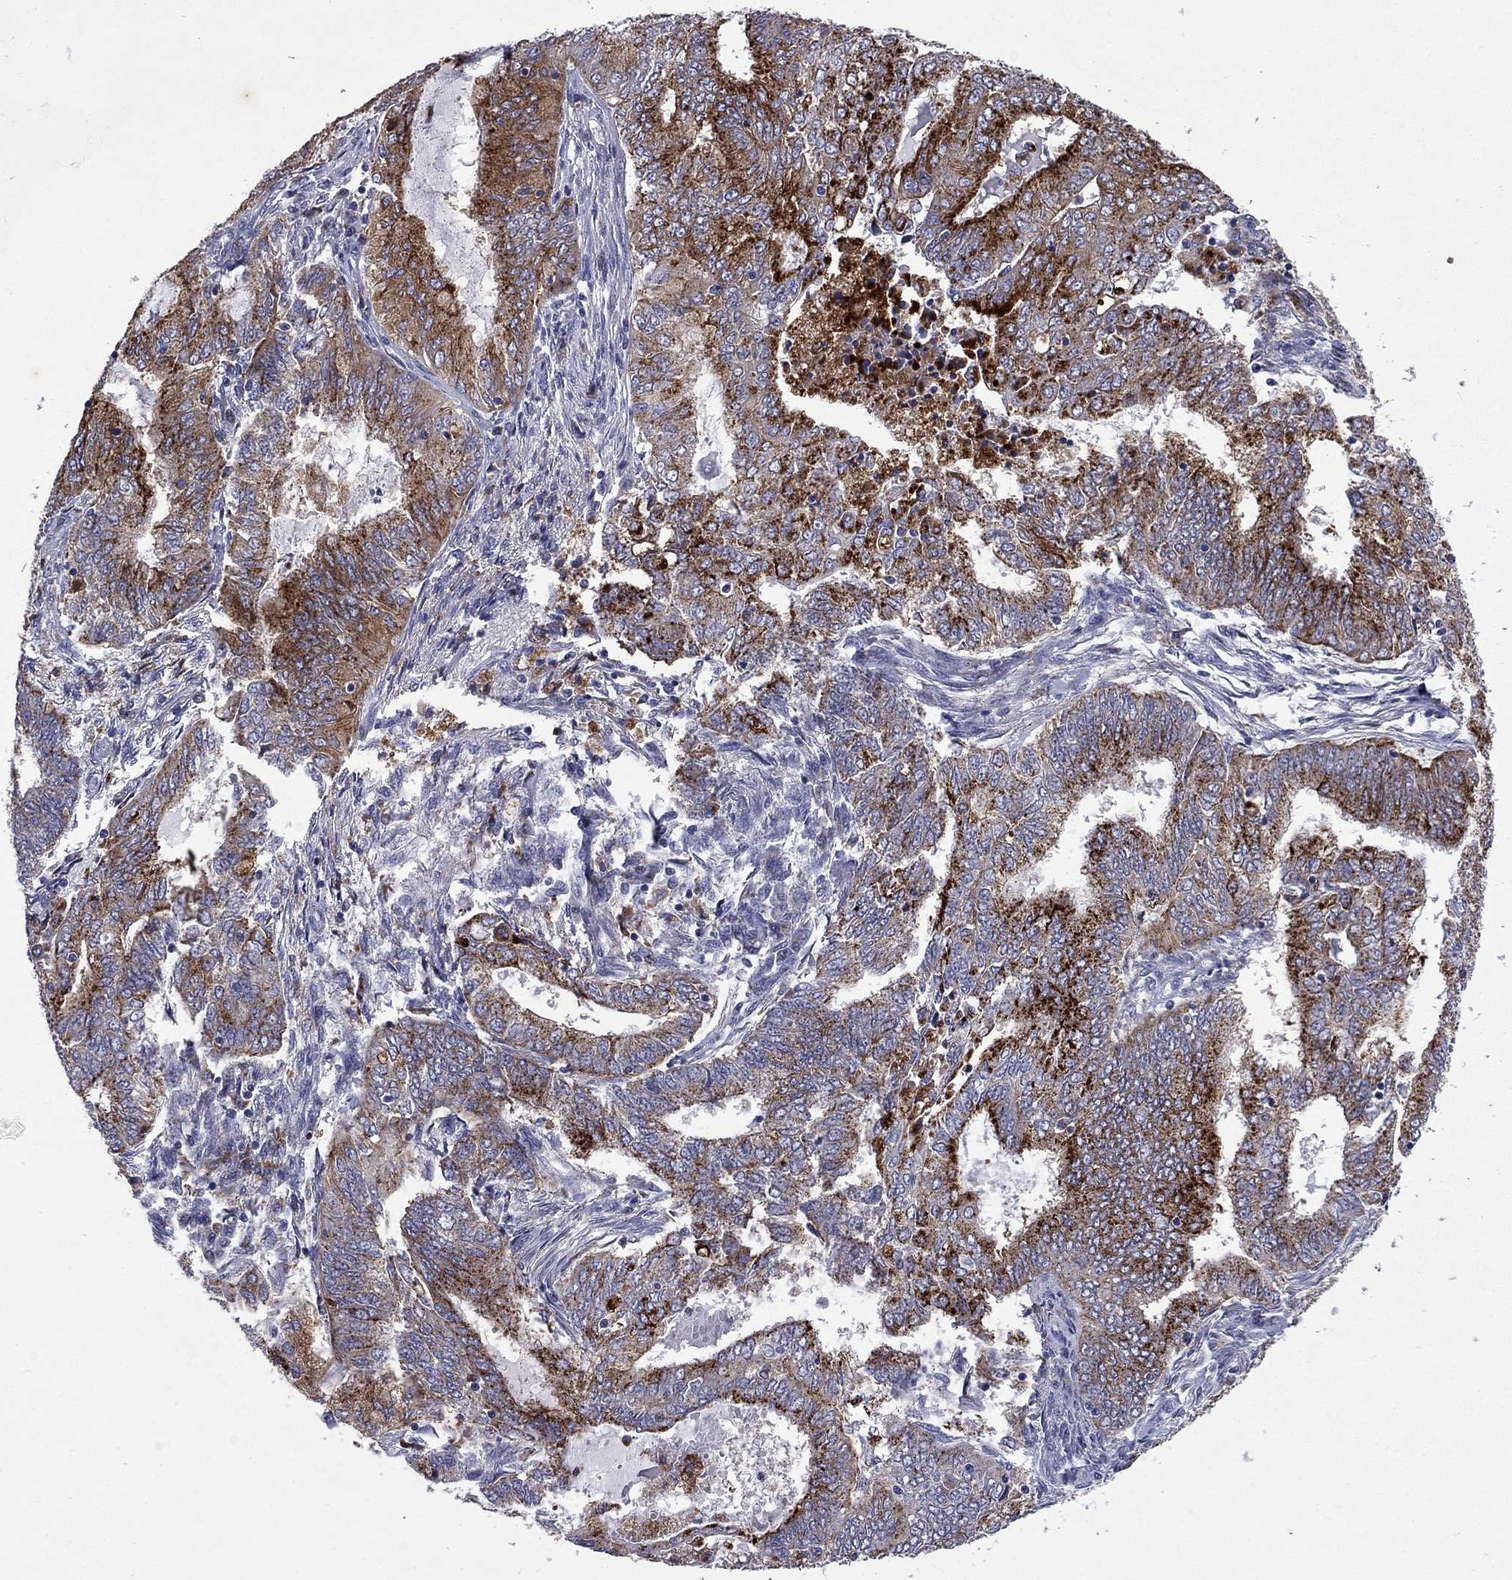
{"staining": {"intensity": "strong", "quantity": ">75%", "location": "cytoplasmic/membranous"}, "tissue": "endometrial cancer", "cell_type": "Tumor cells", "image_type": "cancer", "snomed": [{"axis": "morphology", "description": "Adenocarcinoma, NOS"}, {"axis": "topography", "description": "Endometrium"}], "caption": "A photomicrograph of endometrial adenocarcinoma stained for a protein reveals strong cytoplasmic/membranous brown staining in tumor cells.", "gene": "MADCAM1", "patient": {"sex": "female", "age": 62}}